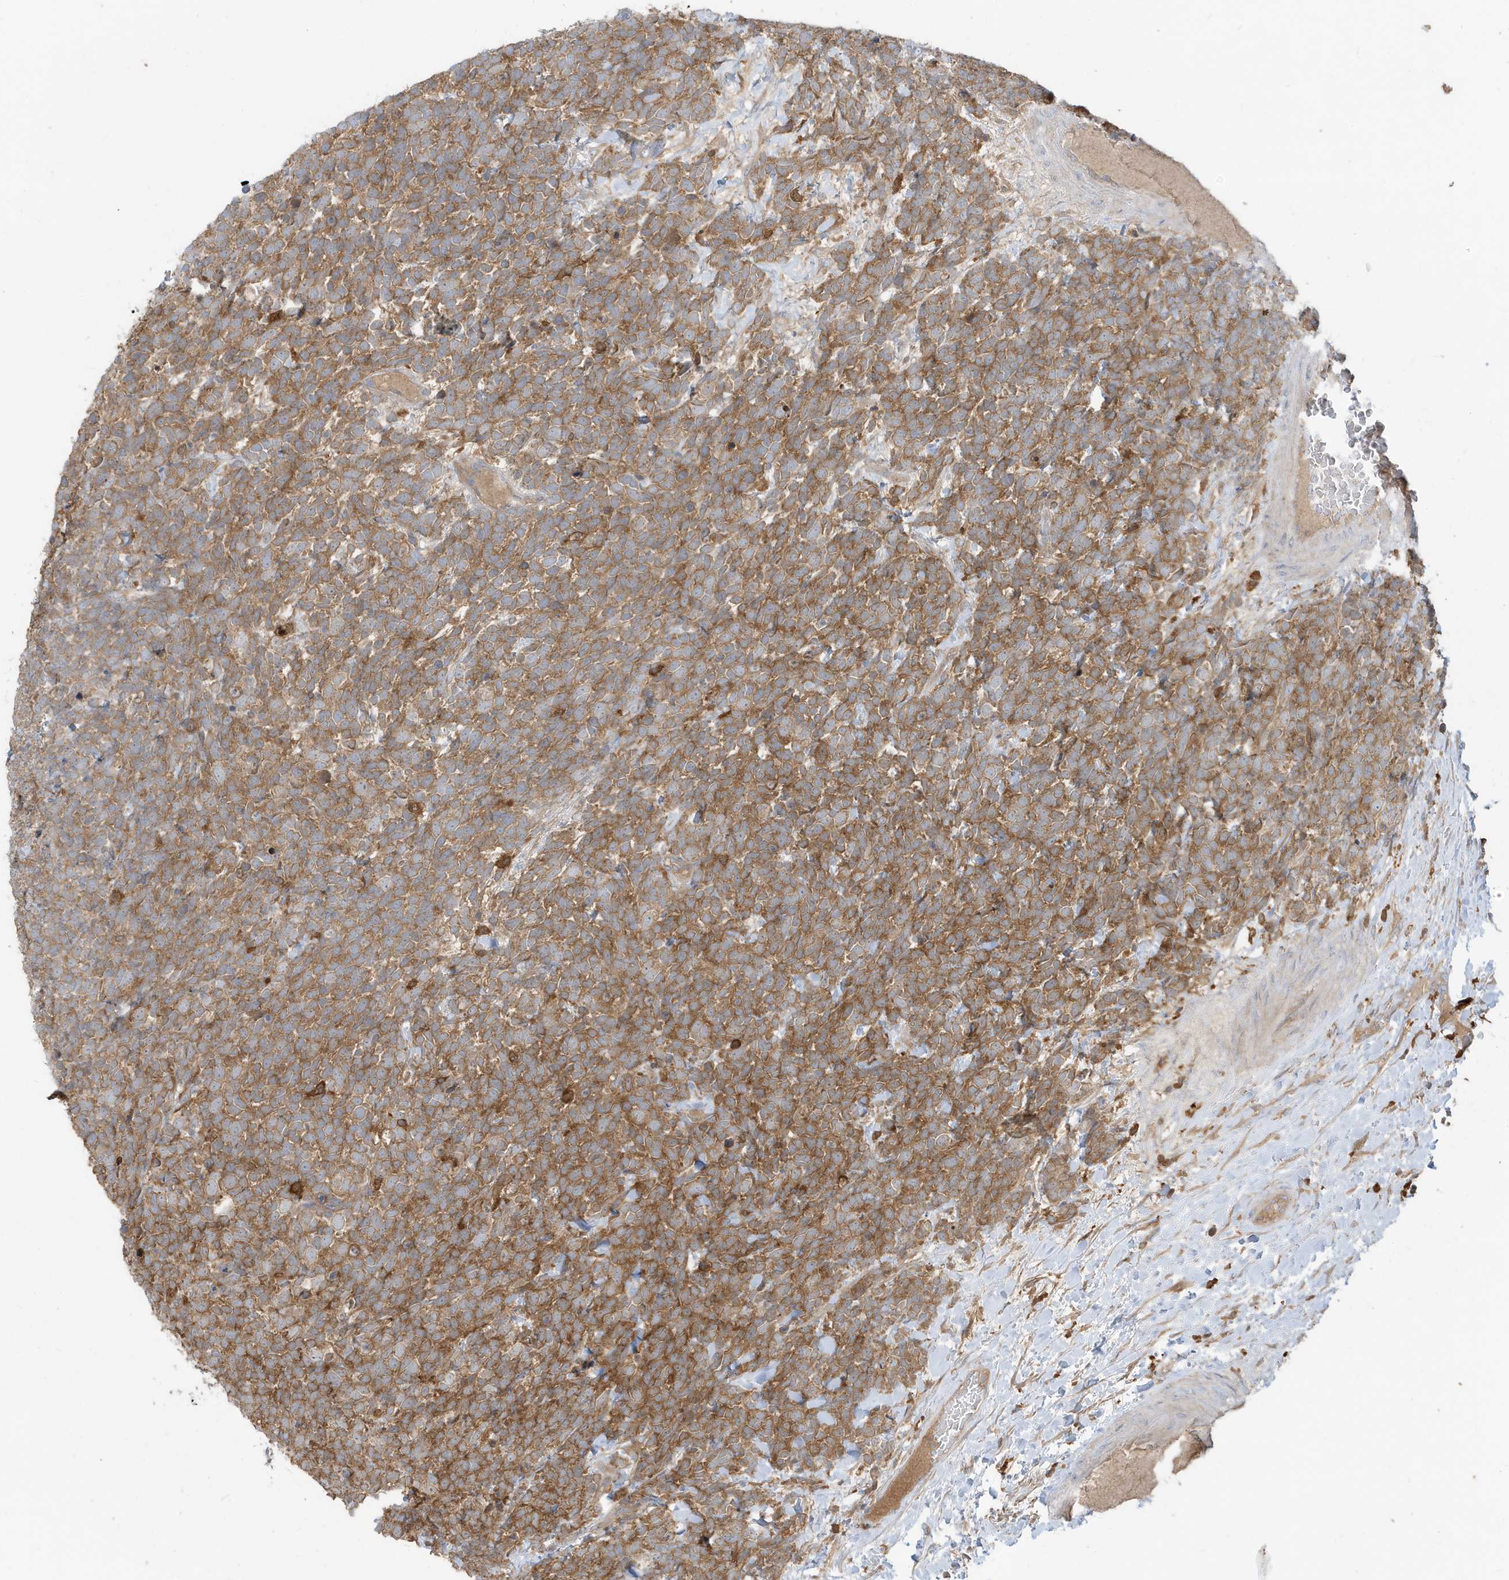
{"staining": {"intensity": "moderate", "quantity": ">75%", "location": "cytoplasmic/membranous"}, "tissue": "urothelial cancer", "cell_type": "Tumor cells", "image_type": "cancer", "snomed": [{"axis": "morphology", "description": "Urothelial carcinoma, High grade"}, {"axis": "topography", "description": "Urinary bladder"}], "caption": "High-grade urothelial carcinoma stained for a protein (brown) reveals moderate cytoplasmic/membranous positive expression in about >75% of tumor cells.", "gene": "ABTB1", "patient": {"sex": "female", "age": 82}}